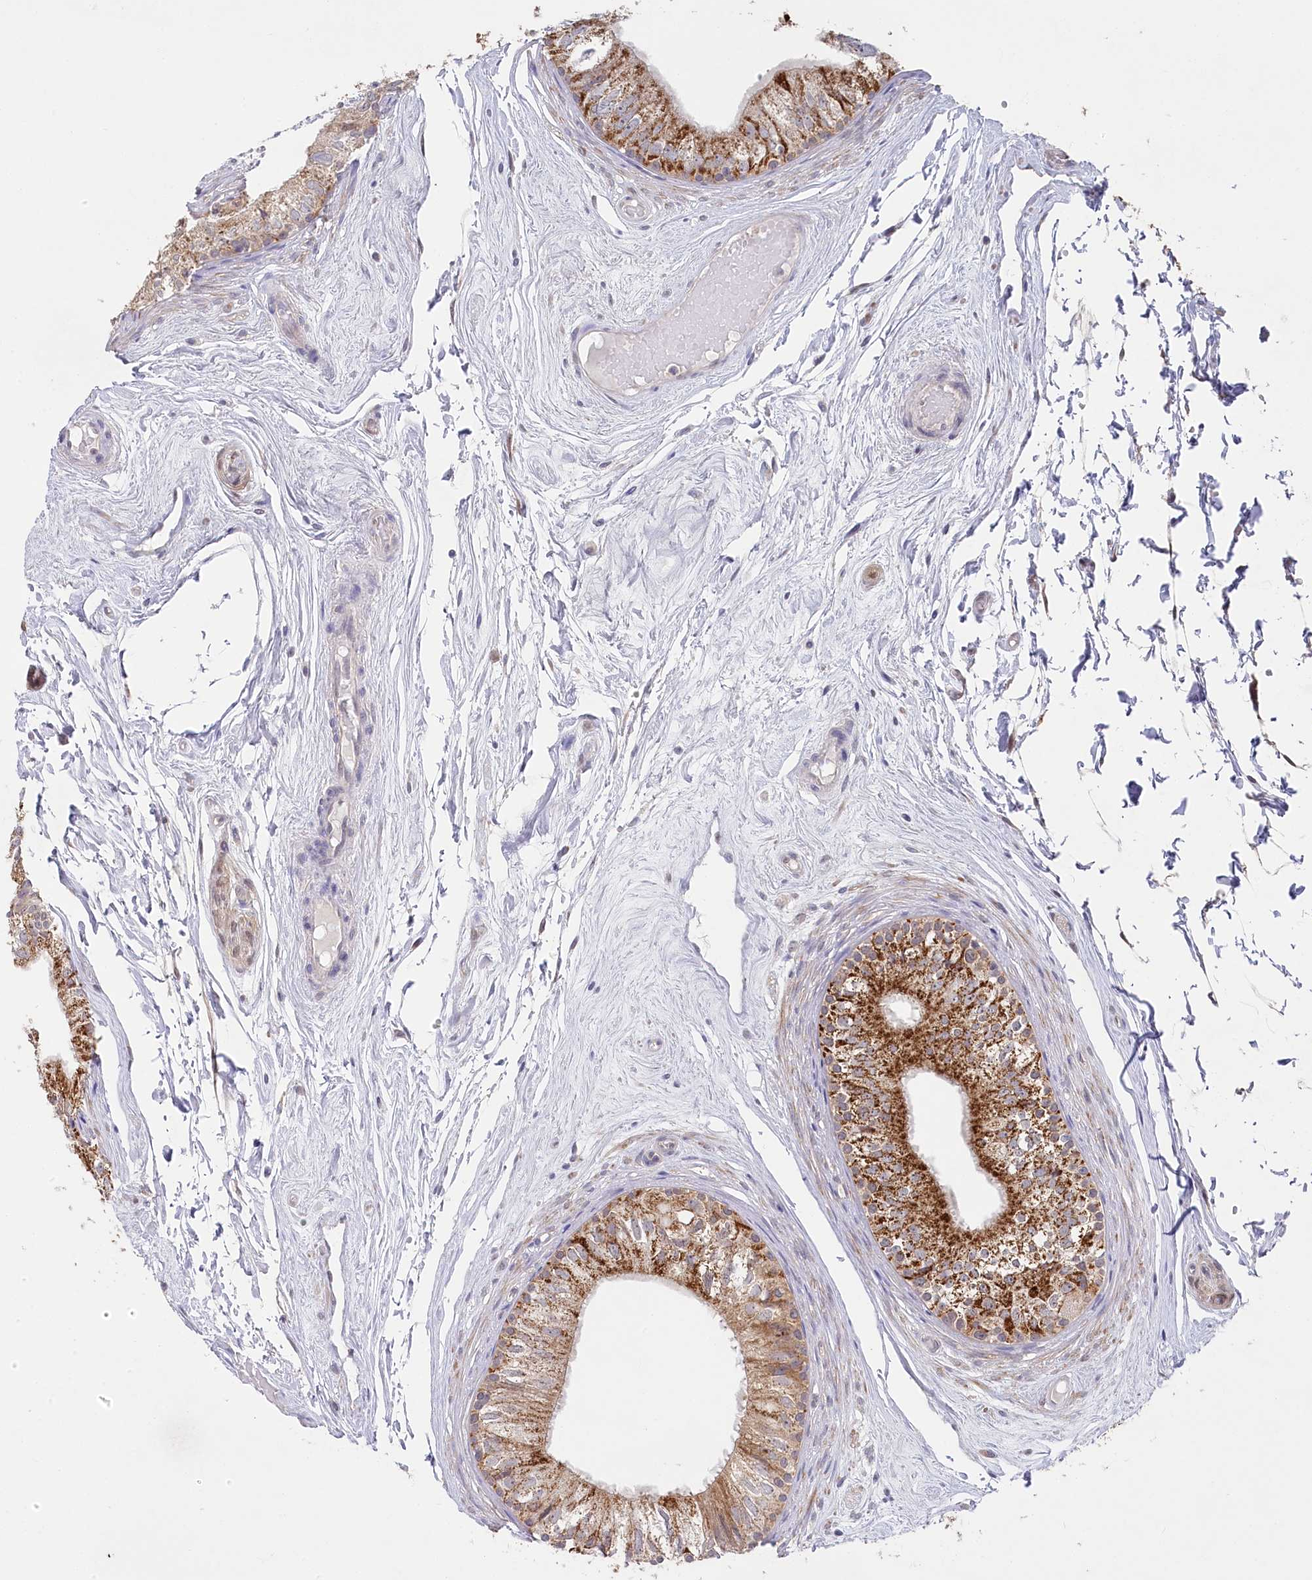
{"staining": {"intensity": "strong", "quantity": "25%-75%", "location": "cytoplasmic/membranous"}, "tissue": "epididymis", "cell_type": "Glandular cells", "image_type": "normal", "snomed": [{"axis": "morphology", "description": "Normal tissue, NOS"}, {"axis": "topography", "description": "Epididymis"}], "caption": "IHC of unremarkable epididymis demonstrates high levels of strong cytoplasmic/membranous positivity in approximately 25%-75% of glandular cells. The staining was performed using DAB (3,3'-diaminobenzidine), with brown indicating positive protein expression. Nuclei are stained blue with hematoxylin.", "gene": "AAMDC", "patient": {"sex": "male", "age": 79}}